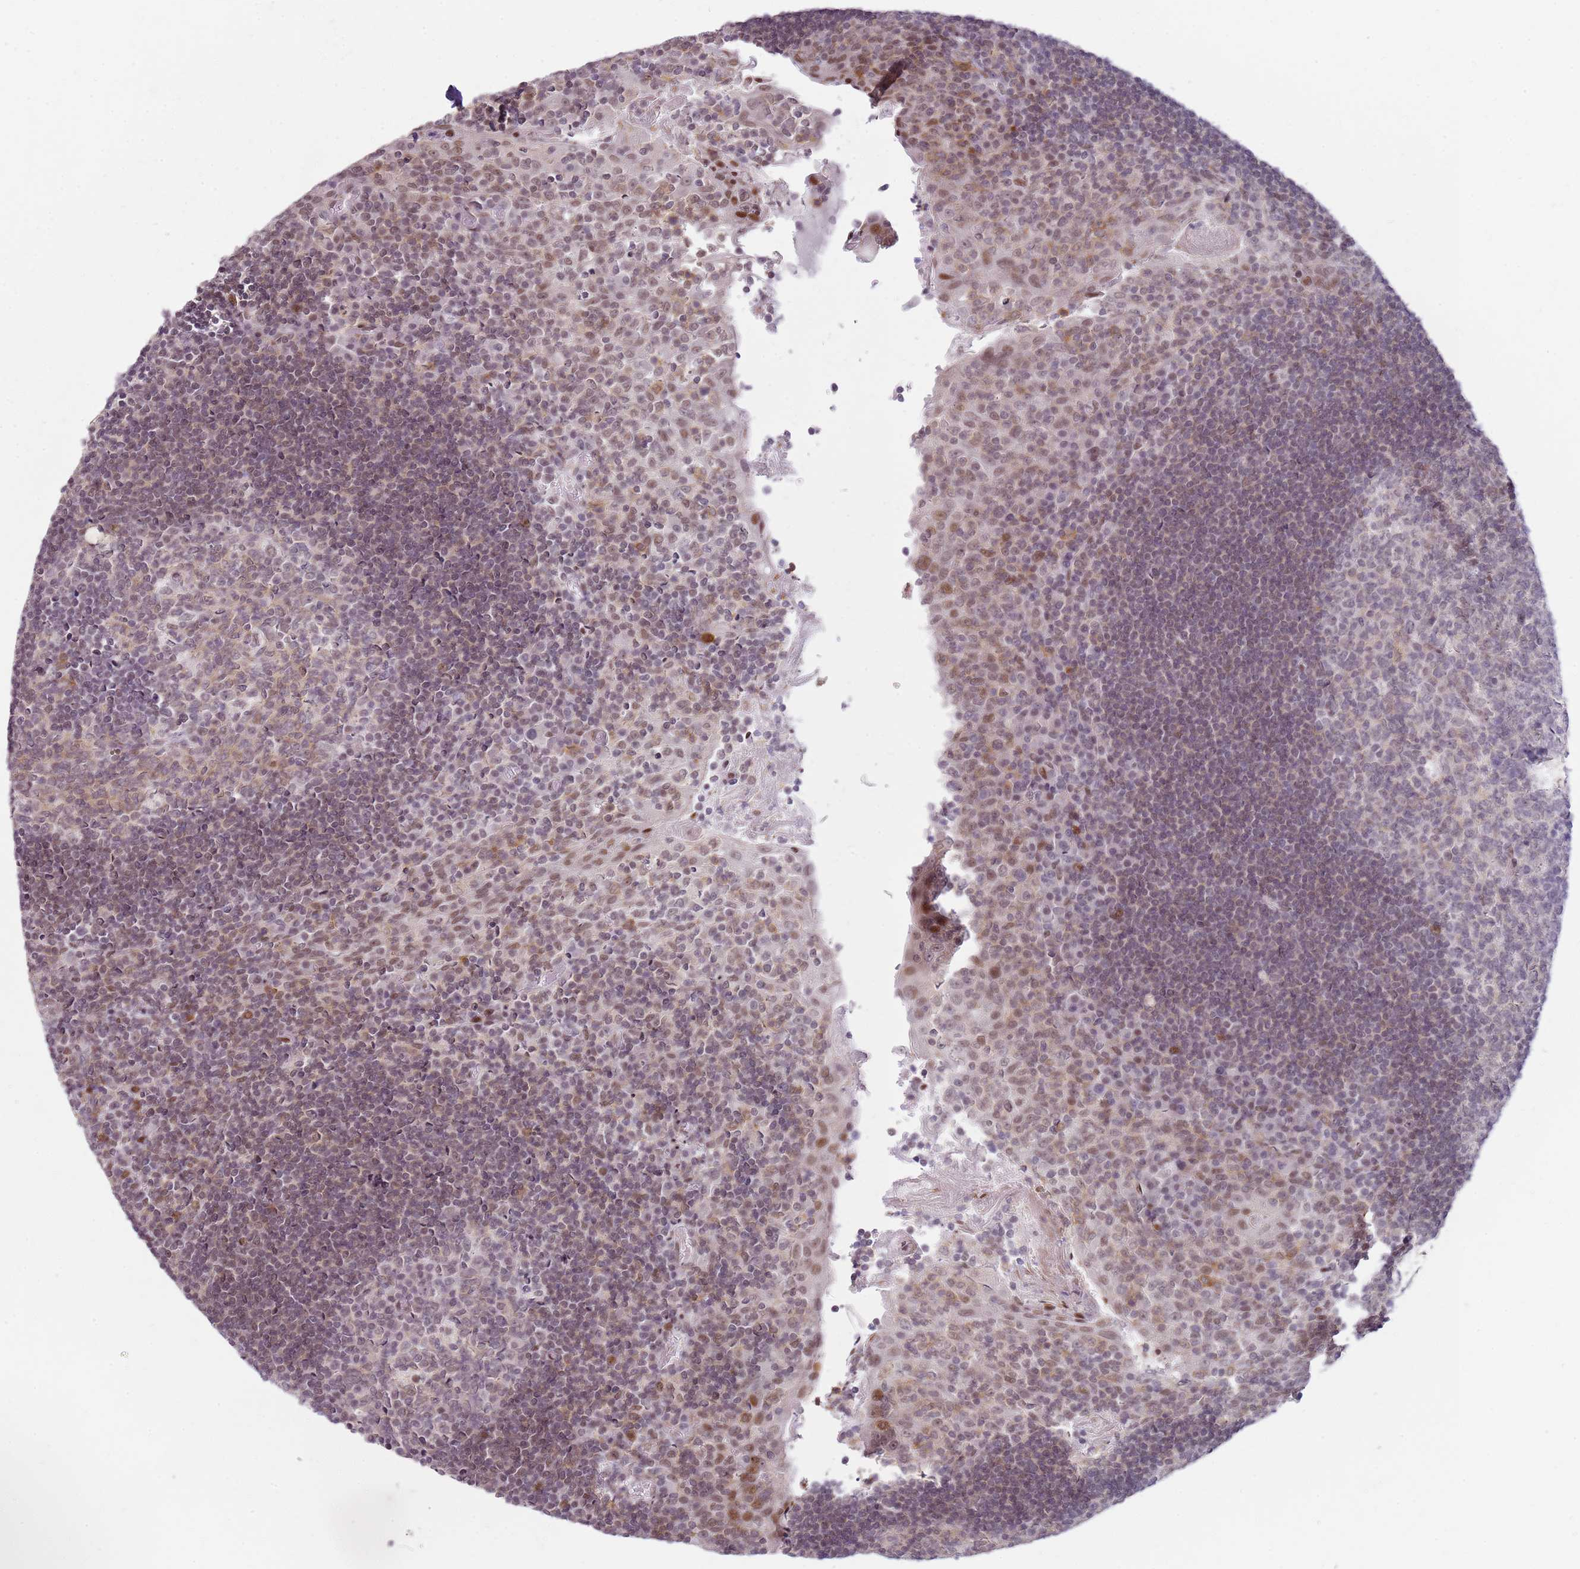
{"staining": {"intensity": "moderate", "quantity": "<25%", "location": "nuclear"}, "tissue": "tonsil", "cell_type": "Germinal center cells", "image_type": "normal", "snomed": [{"axis": "morphology", "description": "Normal tissue, NOS"}, {"axis": "topography", "description": "Tonsil"}], "caption": "IHC staining of benign tonsil, which exhibits low levels of moderate nuclear expression in approximately <25% of germinal center cells indicating moderate nuclear protein staining. The staining was performed using DAB (3,3'-diaminobenzidine) (brown) for protein detection and nuclei were counterstained in hematoxylin (blue).", "gene": "PHC2", "patient": {"sex": "male", "age": 17}}